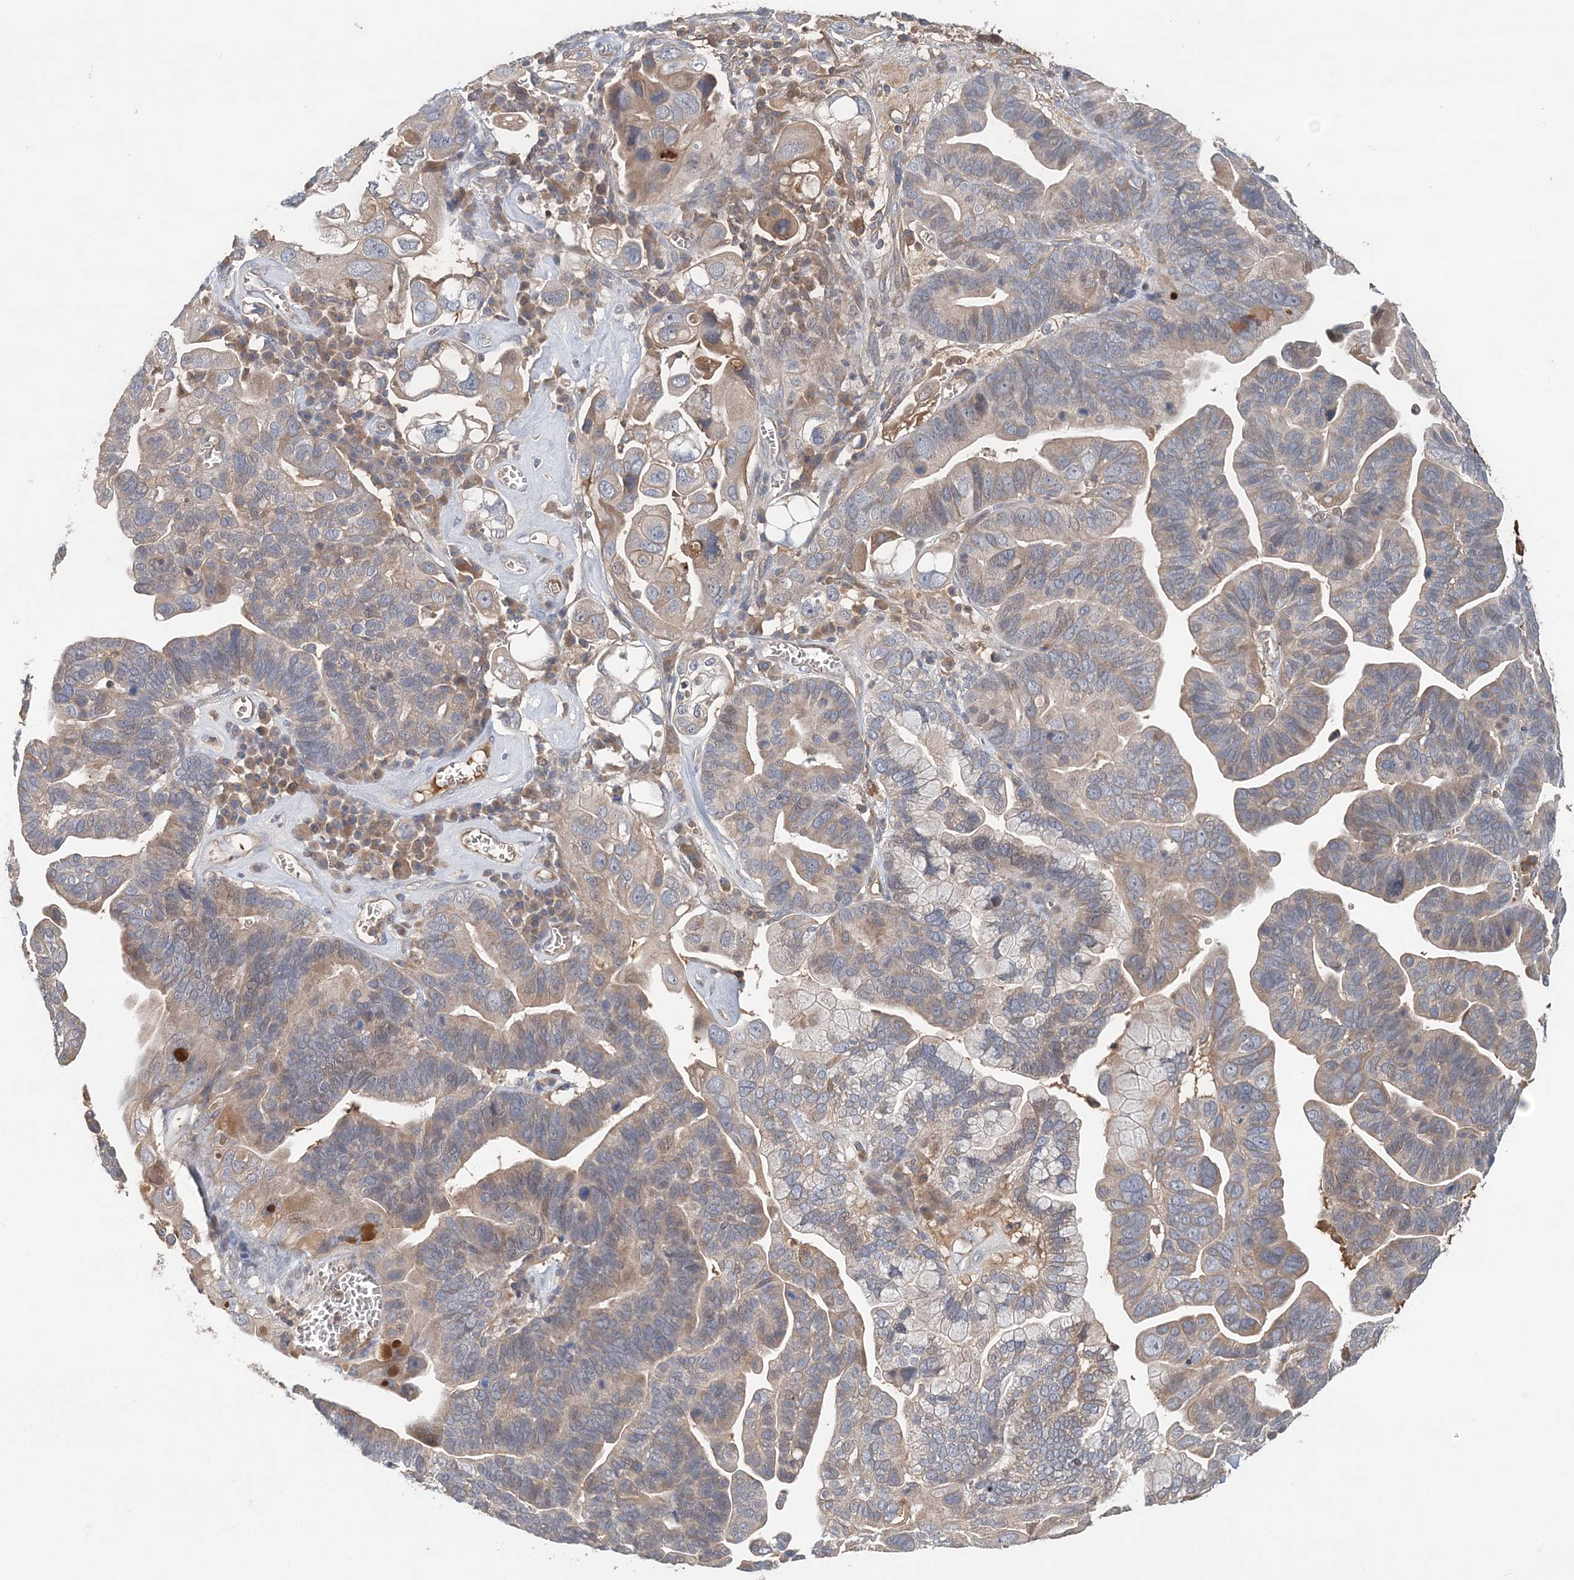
{"staining": {"intensity": "weak", "quantity": "25%-75%", "location": "cytoplasmic/membranous"}, "tissue": "ovarian cancer", "cell_type": "Tumor cells", "image_type": "cancer", "snomed": [{"axis": "morphology", "description": "Cystadenocarcinoma, serous, NOS"}, {"axis": "topography", "description": "Ovary"}], "caption": "High-power microscopy captured an immunohistochemistry (IHC) photomicrograph of ovarian serous cystadenocarcinoma, revealing weak cytoplasmic/membranous expression in approximately 25%-75% of tumor cells.", "gene": "SYCP3", "patient": {"sex": "female", "age": 56}}